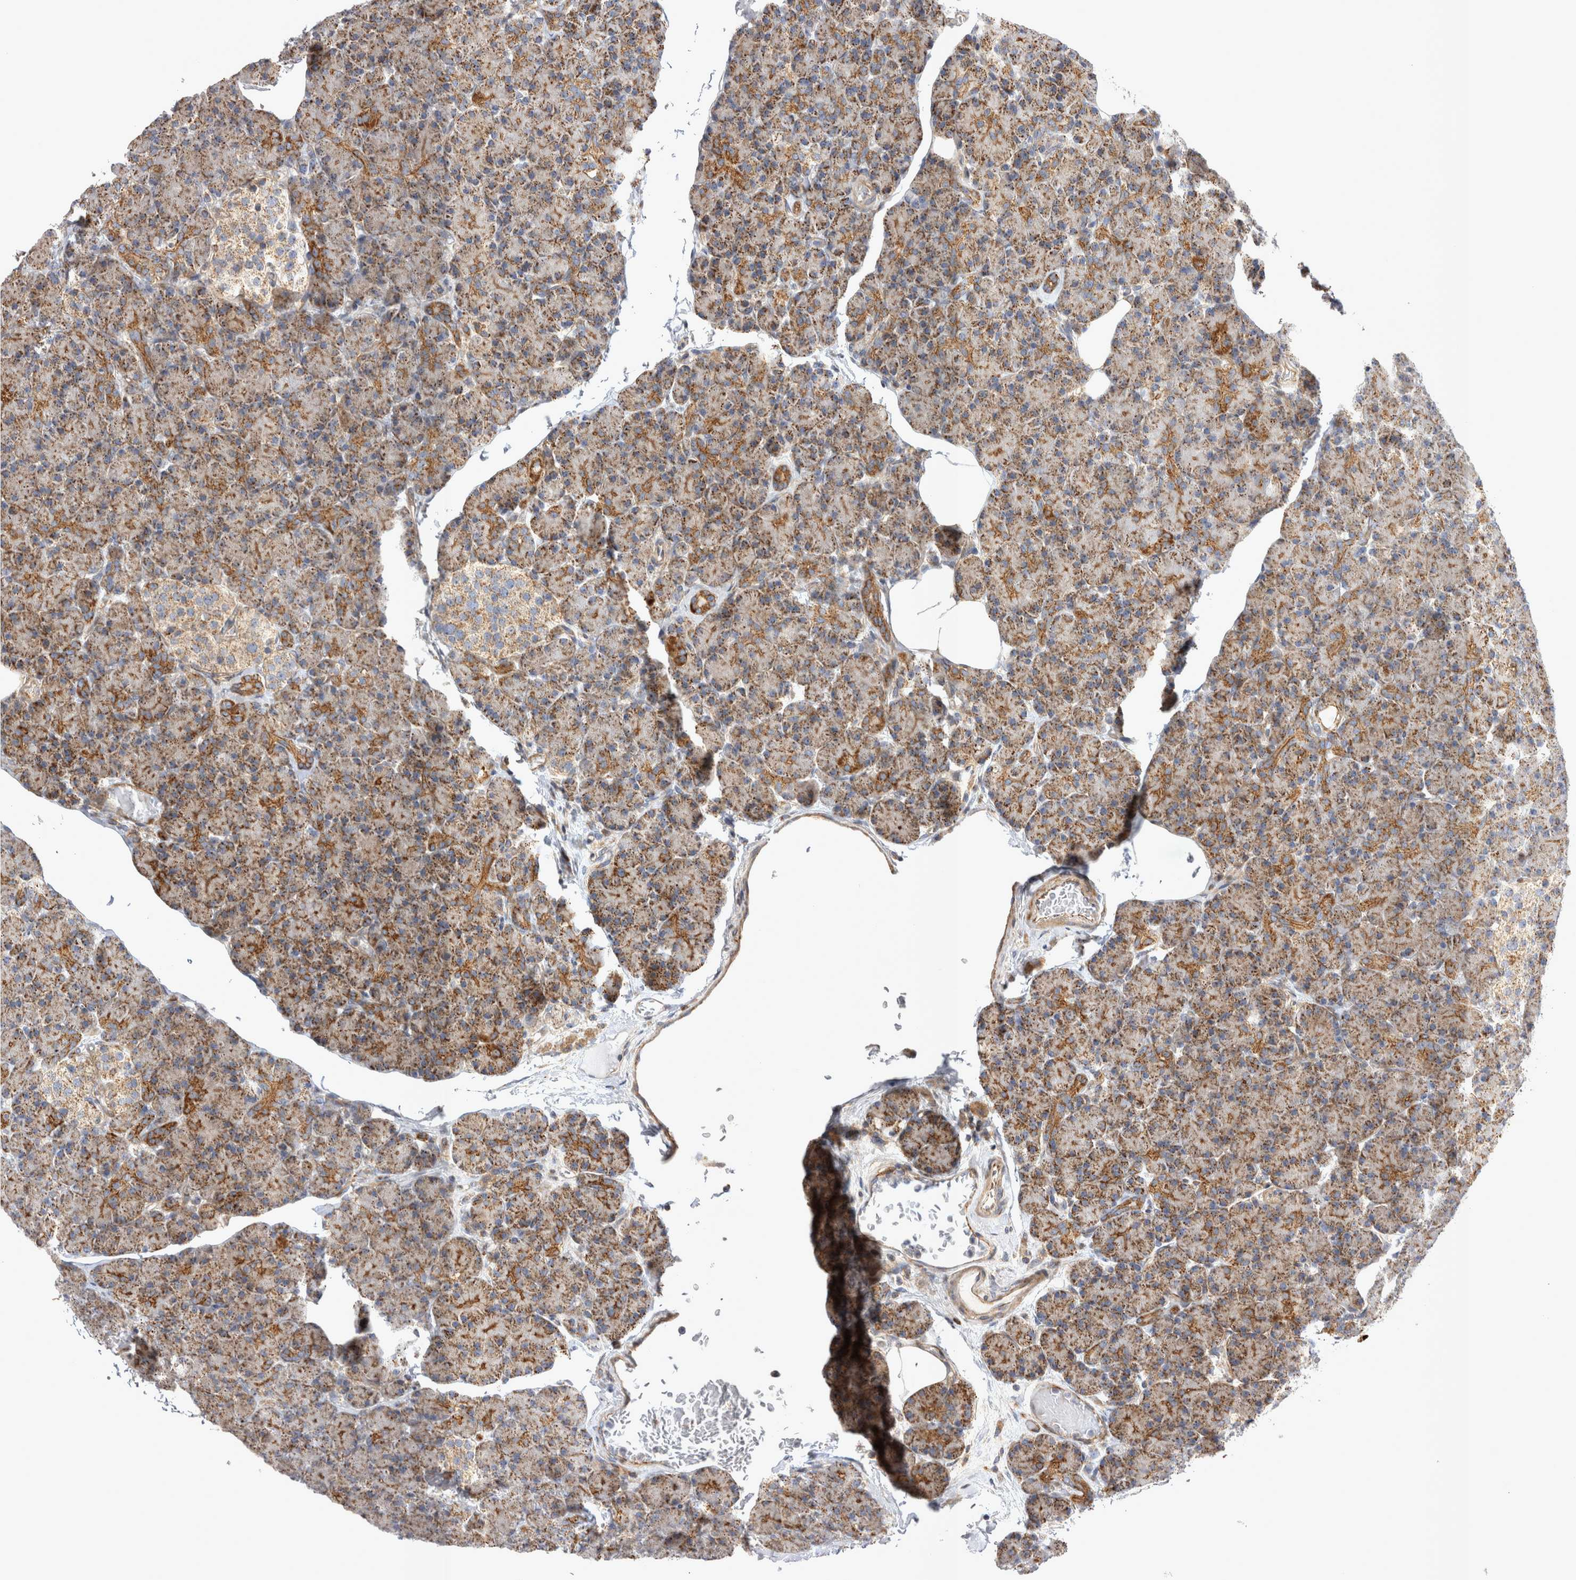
{"staining": {"intensity": "moderate", "quantity": ">75%", "location": "cytoplasmic/membranous"}, "tissue": "pancreas", "cell_type": "Exocrine glandular cells", "image_type": "normal", "snomed": [{"axis": "morphology", "description": "Normal tissue, NOS"}, {"axis": "topography", "description": "Pancreas"}], "caption": "Brown immunohistochemical staining in benign pancreas demonstrates moderate cytoplasmic/membranous positivity in approximately >75% of exocrine glandular cells.", "gene": "TSPOAP1", "patient": {"sex": "female", "age": 43}}